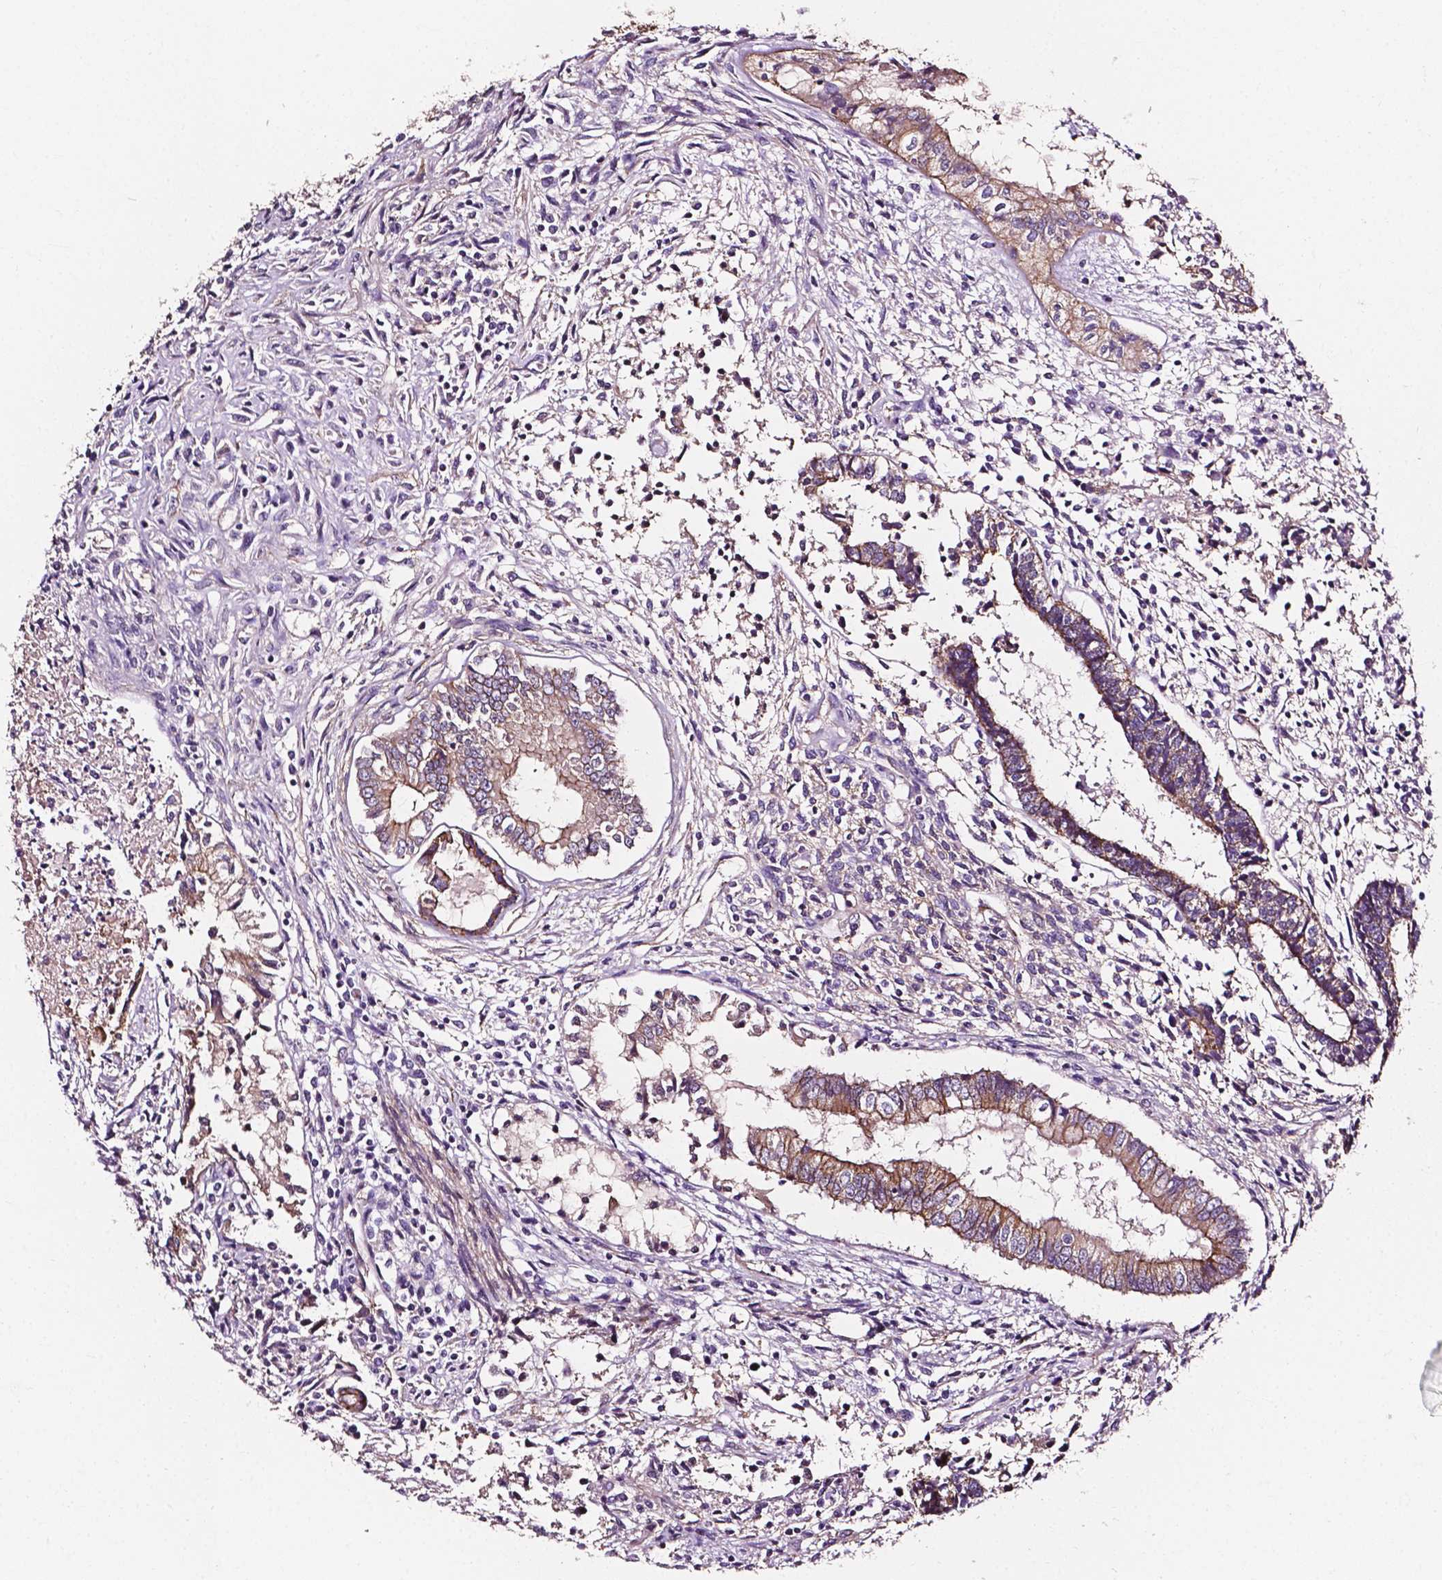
{"staining": {"intensity": "weak", "quantity": ">75%", "location": "cytoplasmic/membranous"}, "tissue": "testis cancer", "cell_type": "Tumor cells", "image_type": "cancer", "snomed": [{"axis": "morphology", "description": "Carcinoma, Embryonal, NOS"}, {"axis": "topography", "description": "Testis"}], "caption": "High-power microscopy captured an IHC photomicrograph of testis embryonal carcinoma, revealing weak cytoplasmic/membranous expression in approximately >75% of tumor cells.", "gene": "ATG16L1", "patient": {"sex": "male", "age": 37}}